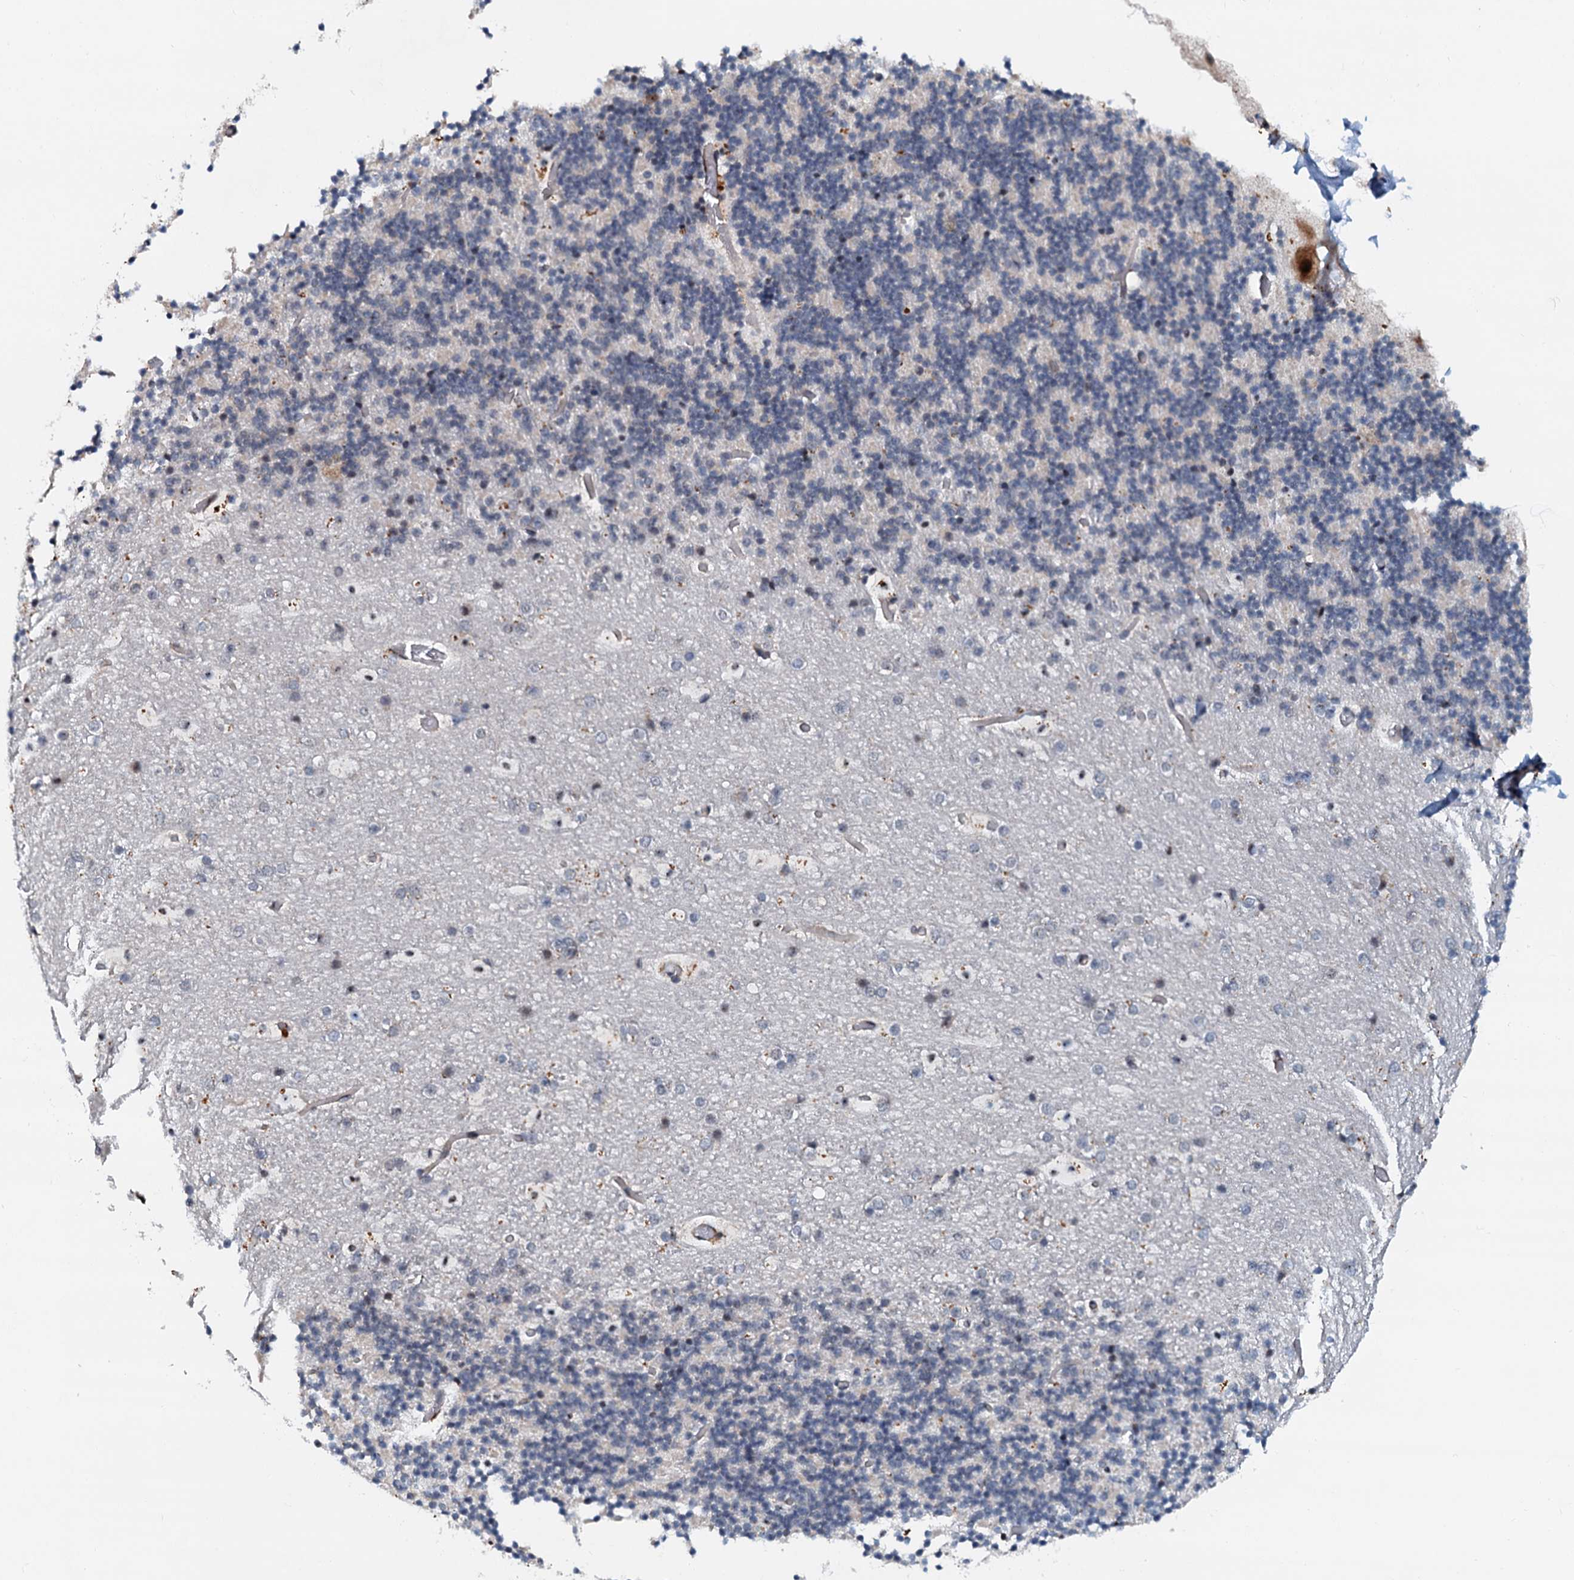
{"staining": {"intensity": "negative", "quantity": "none", "location": "none"}, "tissue": "cerebellum", "cell_type": "Cells in granular layer", "image_type": "normal", "snomed": [{"axis": "morphology", "description": "Normal tissue, NOS"}, {"axis": "topography", "description": "Cerebellum"}], "caption": "The micrograph shows no staining of cells in granular layer in benign cerebellum. (Immunohistochemistry (ihc), brightfield microscopy, high magnification).", "gene": "DNAJC21", "patient": {"sex": "male", "age": 57}}